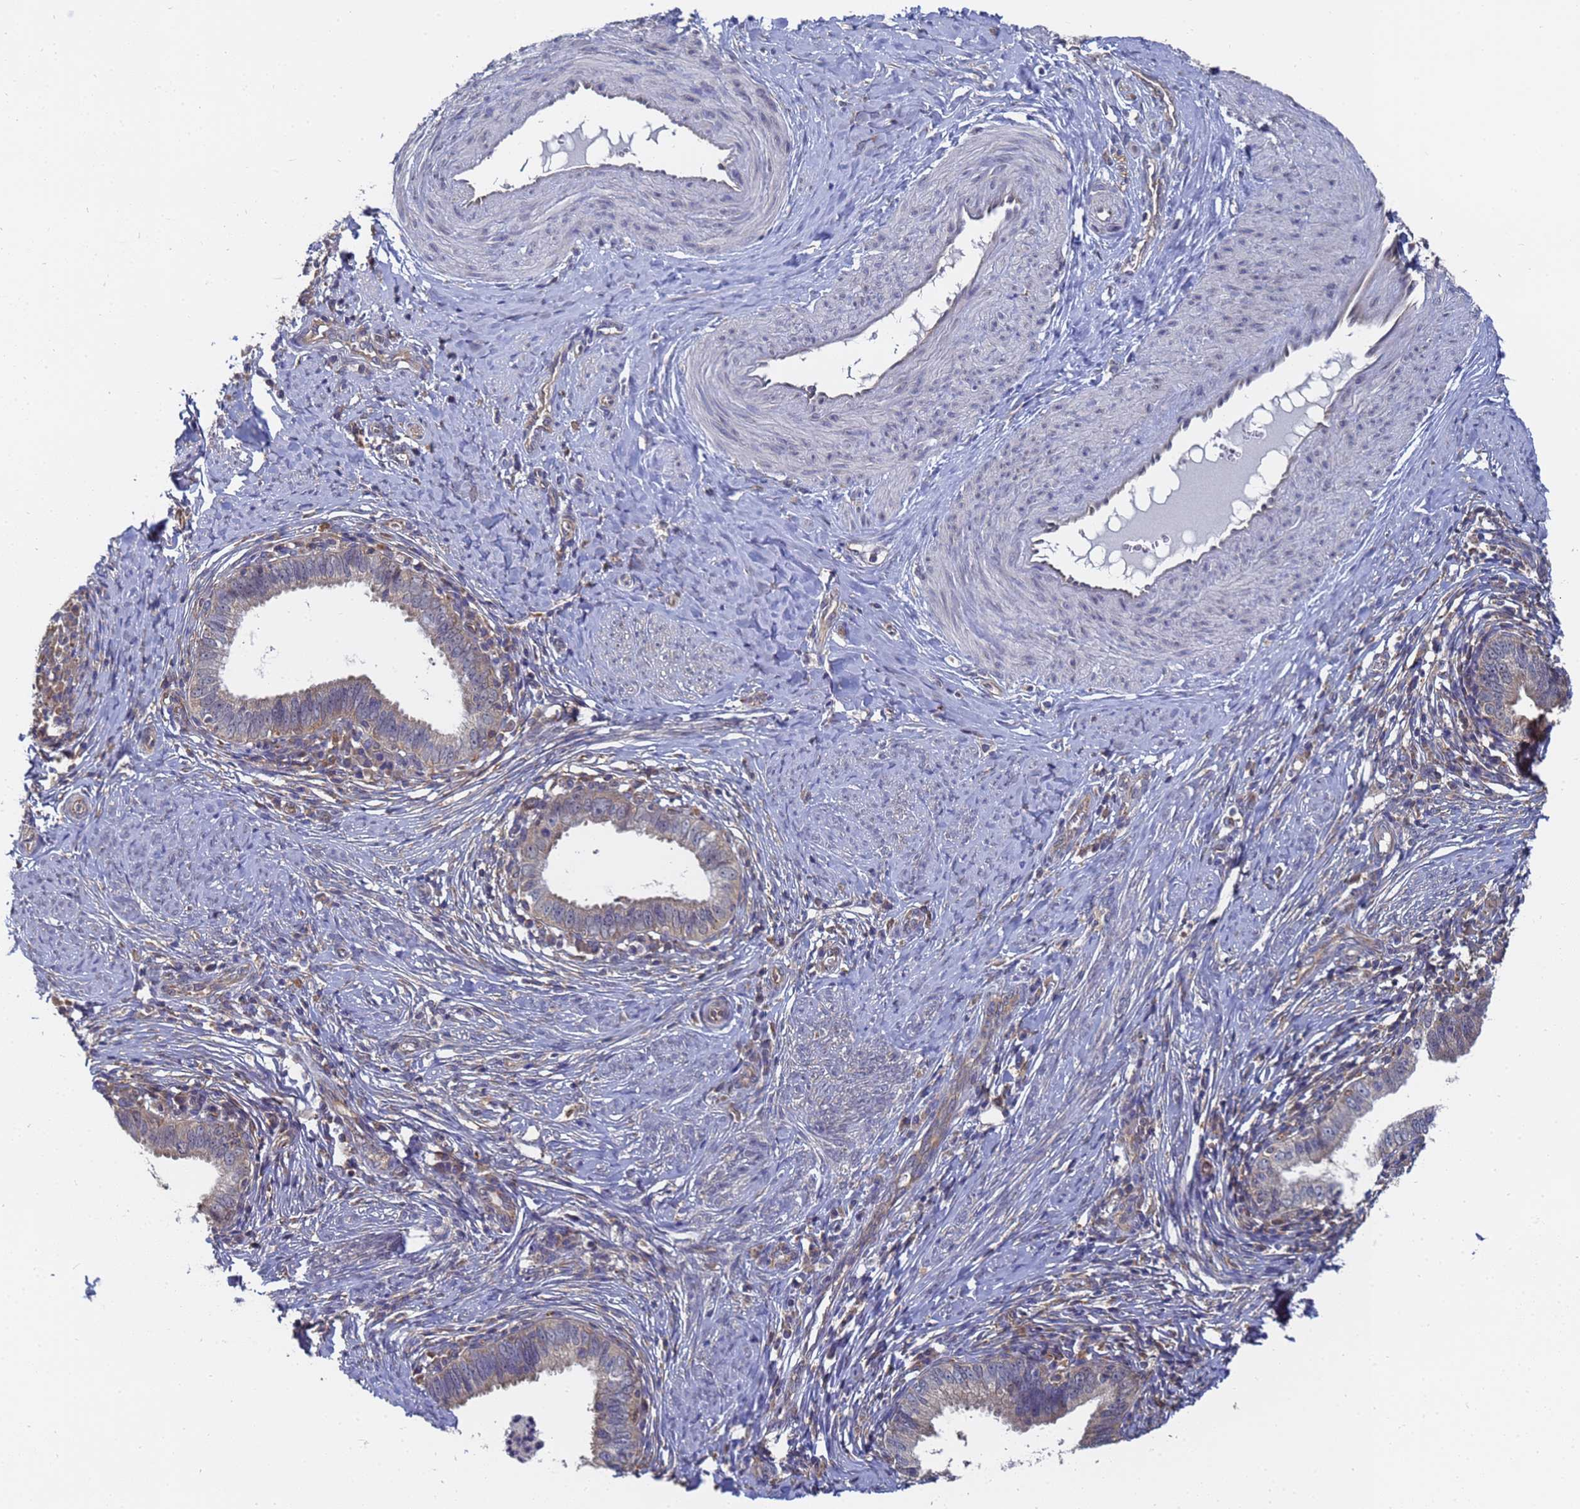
{"staining": {"intensity": "weak", "quantity": "<25%", "location": "cytoplasmic/membranous"}, "tissue": "cervical cancer", "cell_type": "Tumor cells", "image_type": "cancer", "snomed": [{"axis": "morphology", "description": "Adenocarcinoma, NOS"}, {"axis": "topography", "description": "Cervix"}], "caption": "Immunohistochemistry histopathology image of neoplastic tissue: human cervical adenocarcinoma stained with DAB displays no significant protein staining in tumor cells.", "gene": "ALS2CL", "patient": {"sex": "female", "age": 36}}